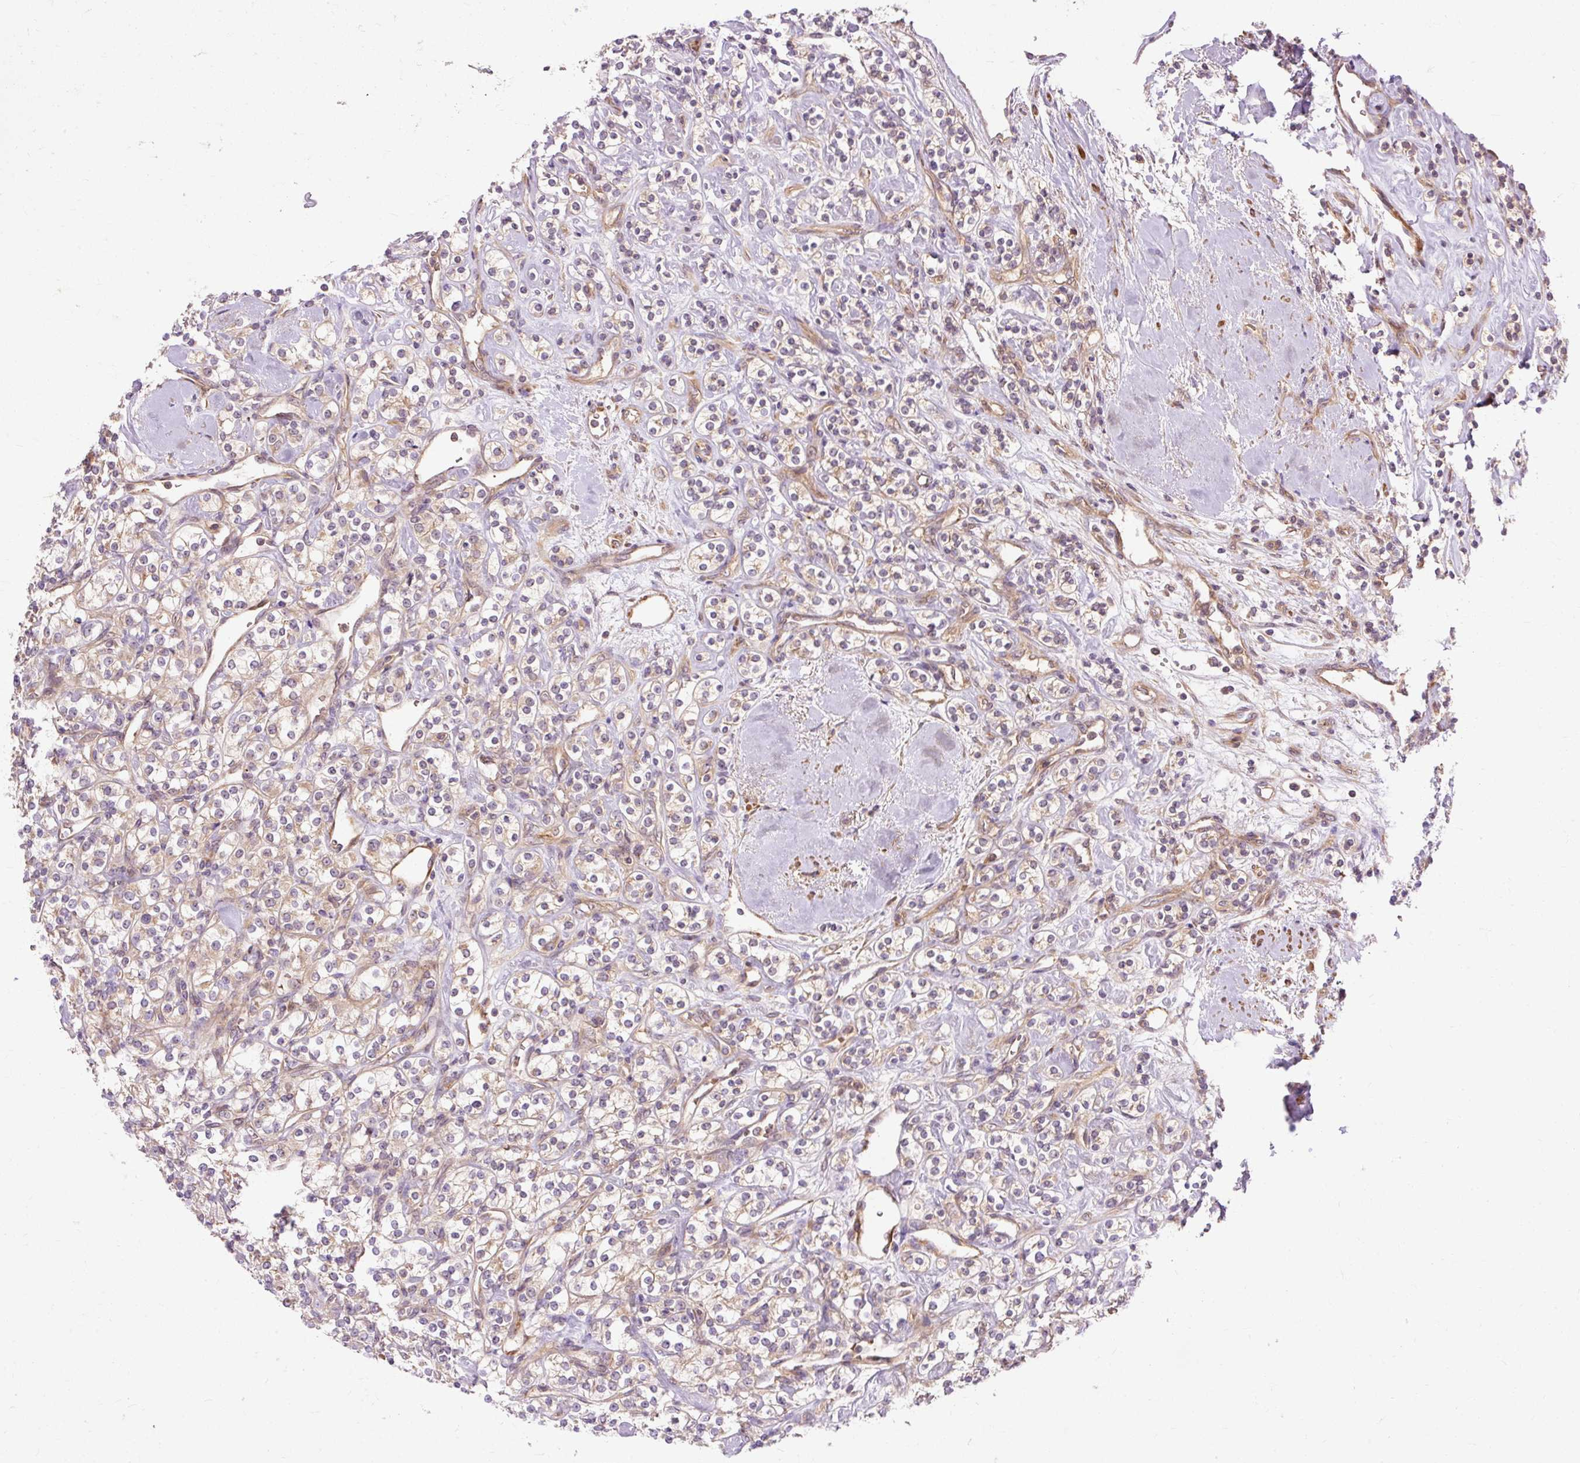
{"staining": {"intensity": "weak", "quantity": "25%-75%", "location": "cytoplasmic/membranous"}, "tissue": "renal cancer", "cell_type": "Tumor cells", "image_type": "cancer", "snomed": [{"axis": "morphology", "description": "Adenocarcinoma, NOS"}, {"axis": "topography", "description": "Kidney"}], "caption": "There is low levels of weak cytoplasmic/membranous staining in tumor cells of renal cancer, as demonstrated by immunohistochemical staining (brown color).", "gene": "RIPOR3", "patient": {"sex": "male", "age": 77}}